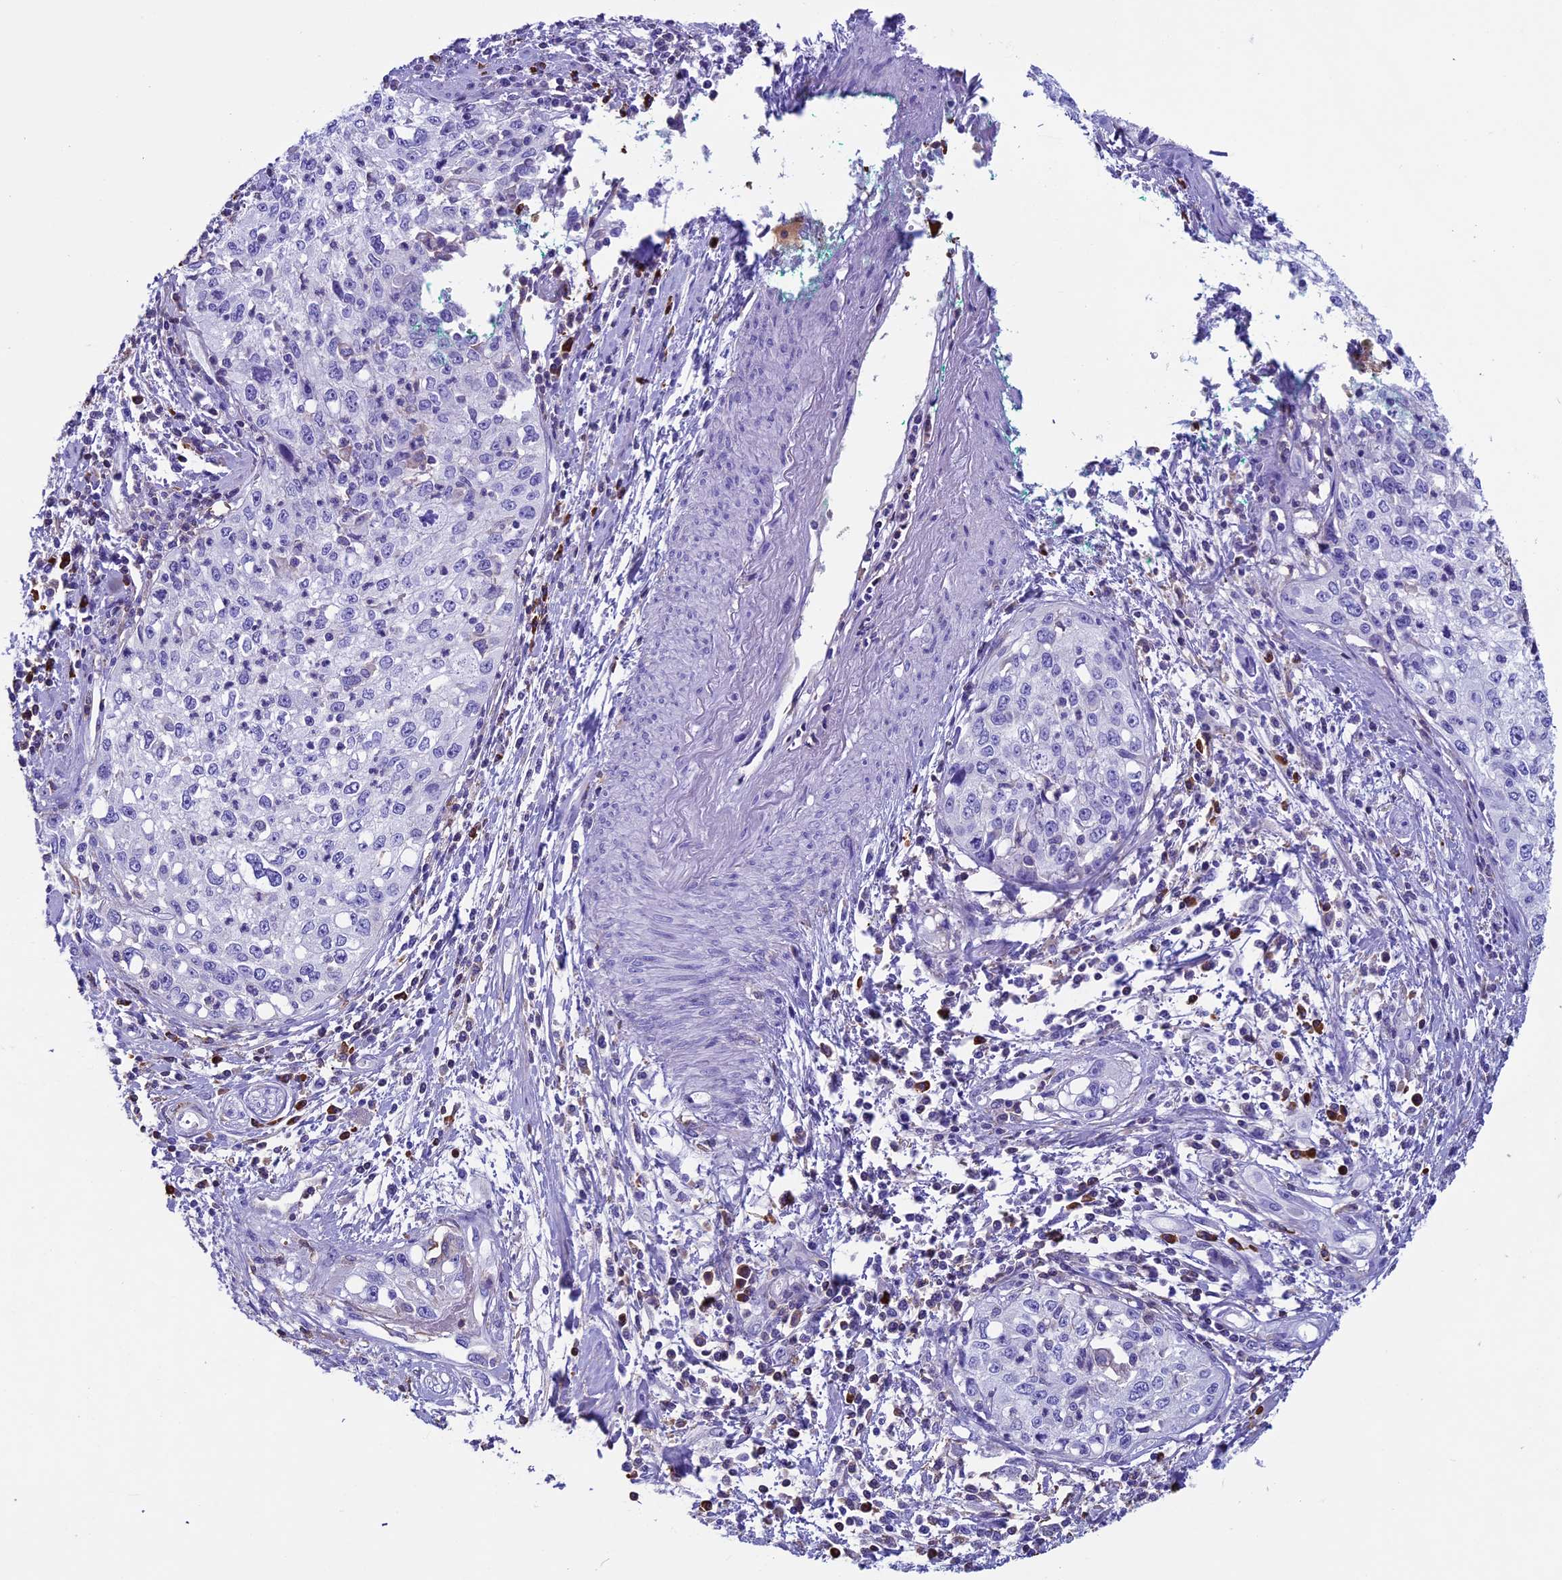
{"staining": {"intensity": "negative", "quantity": "none", "location": "none"}, "tissue": "cervical cancer", "cell_type": "Tumor cells", "image_type": "cancer", "snomed": [{"axis": "morphology", "description": "Squamous cell carcinoma, NOS"}, {"axis": "topography", "description": "Cervix"}], "caption": "Tumor cells show no significant staining in cervical cancer.", "gene": "IGSF6", "patient": {"sex": "female", "age": 57}}